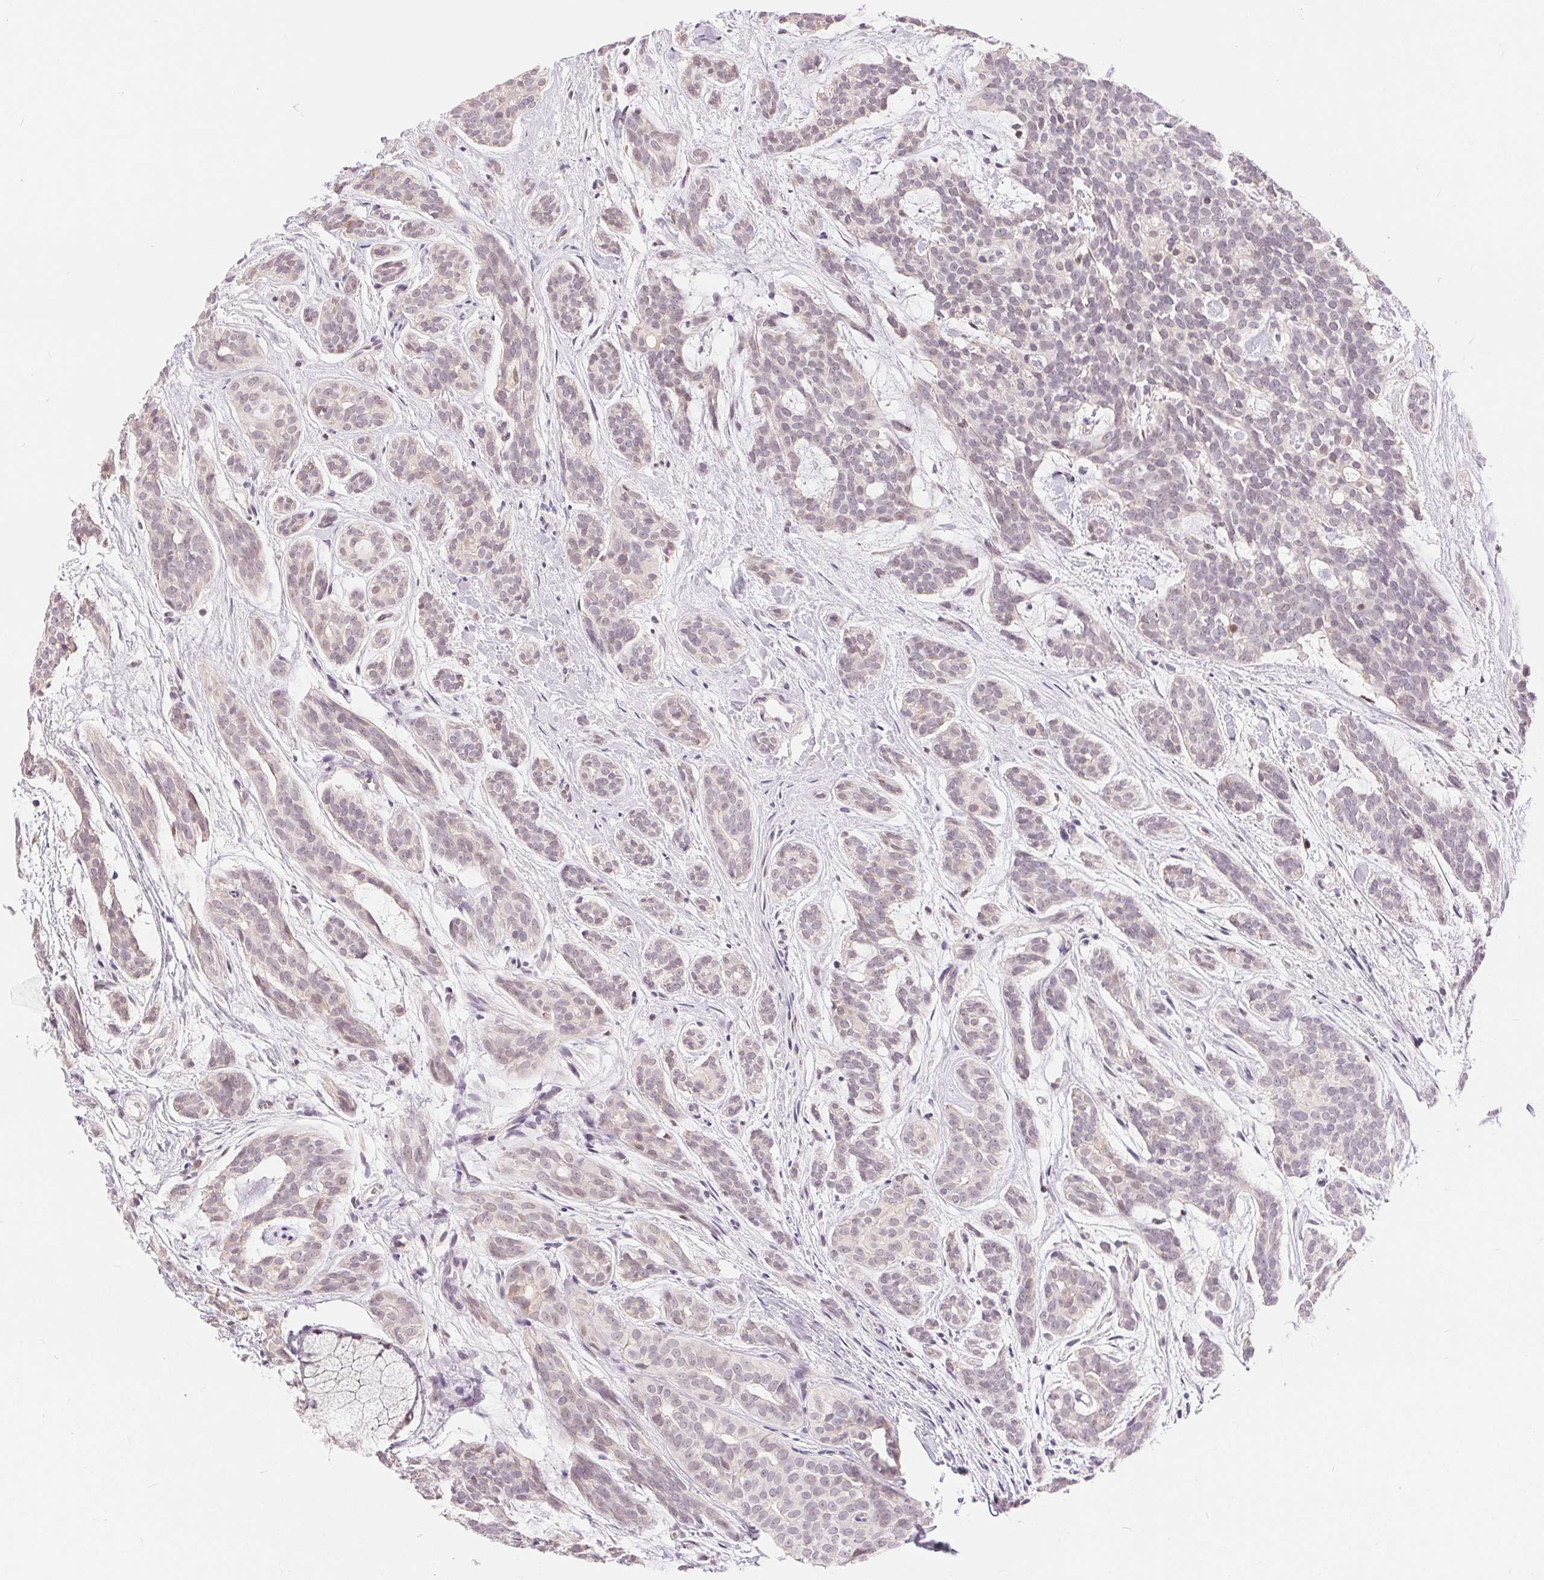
{"staining": {"intensity": "negative", "quantity": "none", "location": "none"}, "tissue": "head and neck cancer", "cell_type": "Tumor cells", "image_type": "cancer", "snomed": [{"axis": "morphology", "description": "Adenocarcinoma, NOS"}, {"axis": "topography", "description": "Head-Neck"}], "caption": "The photomicrograph shows no significant positivity in tumor cells of head and neck cancer. The staining is performed using DAB brown chromogen with nuclei counter-stained in using hematoxylin.", "gene": "POU2F2", "patient": {"sex": "male", "age": 66}}